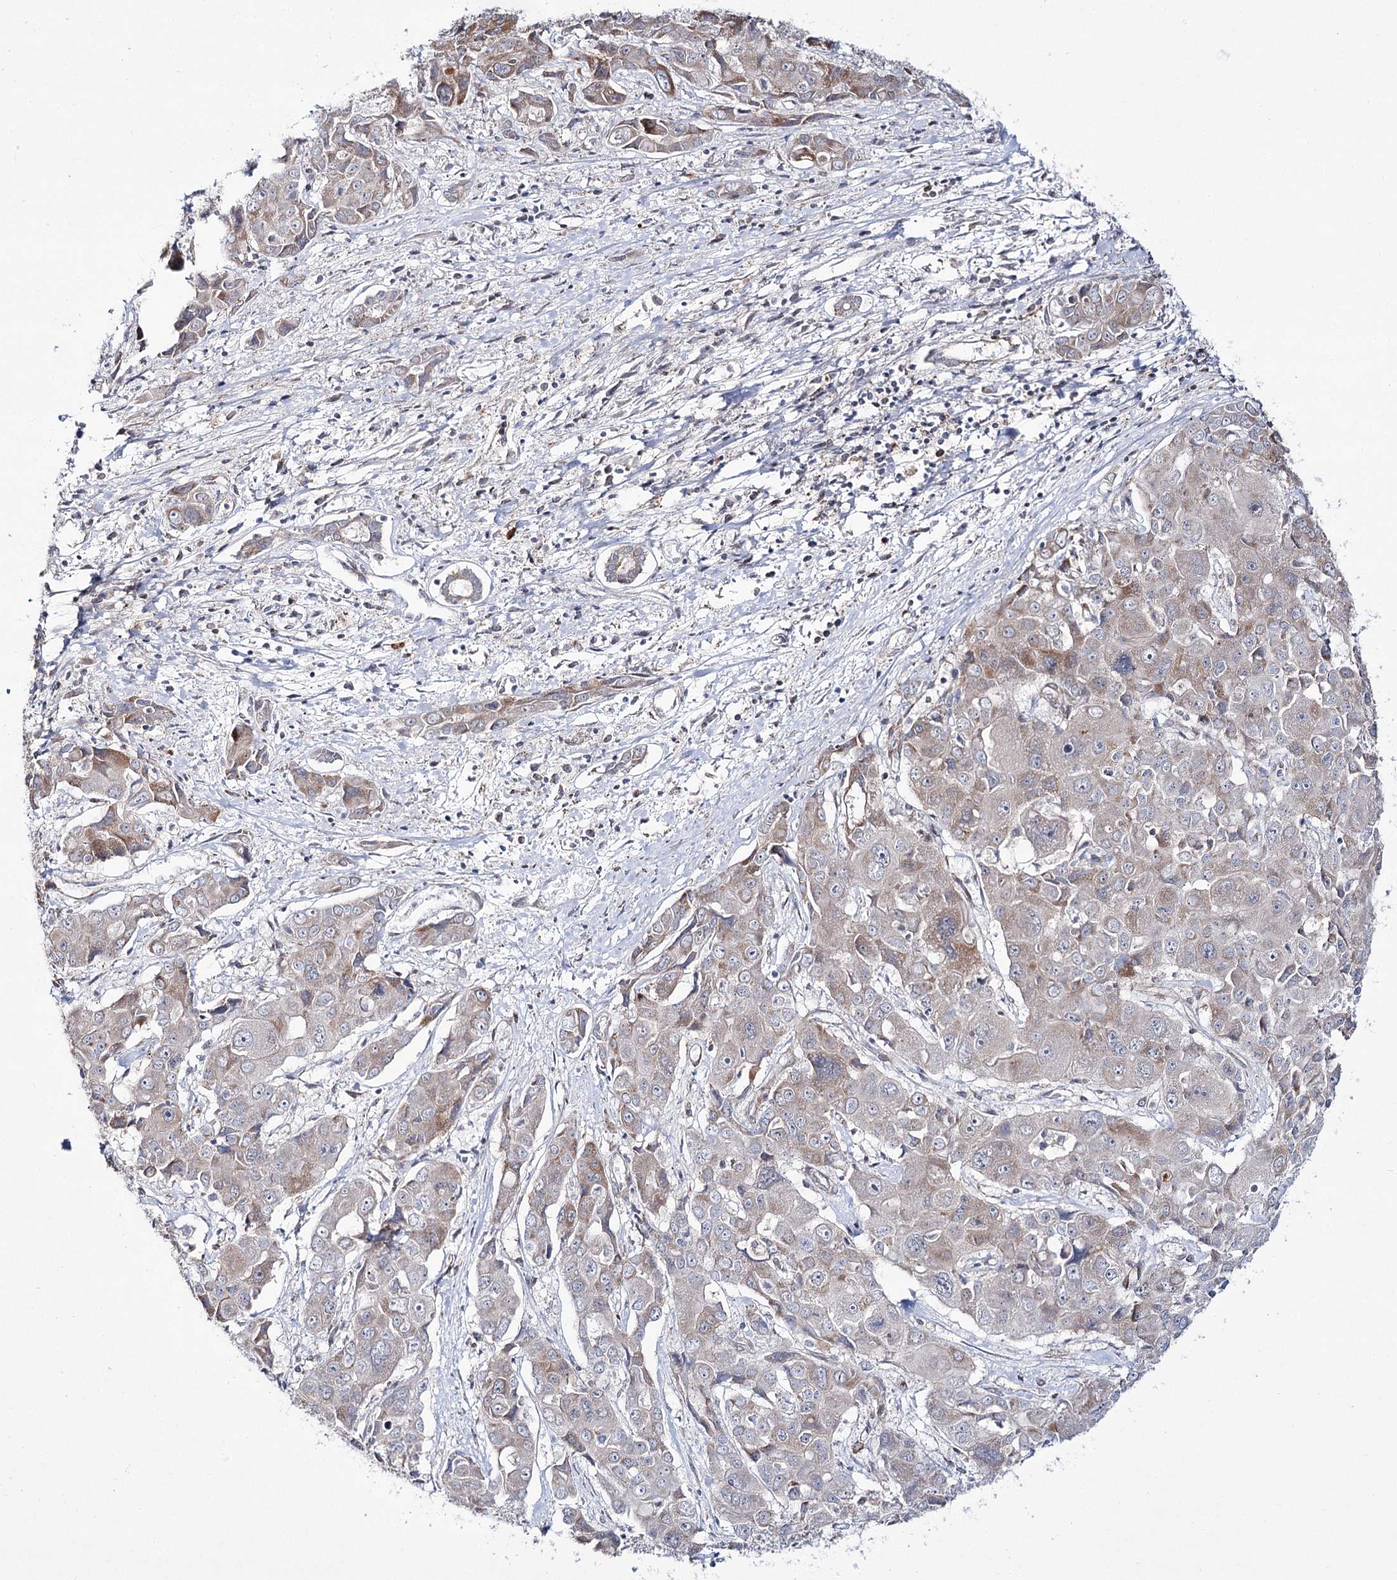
{"staining": {"intensity": "weak", "quantity": "25%-75%", "location": "cytoplasmic/membranous"}, "tissue": "liver cancer", "cell_type": "Tumor cells", "image_type": "cancer", "snomed": [{"axis": "morphology", "description": "Cholangiocarcinoma"}, {"axis": "topography", "description": "Liver"}], "caption": "Human liver cholangiocarcinoma stained with a brown dye displays weak cytoplasmic/membranous positive positivity in about 25%-75% of tumor cells.", "gene": "VWA2", "patient": {"sex": "male", "age": 67}}